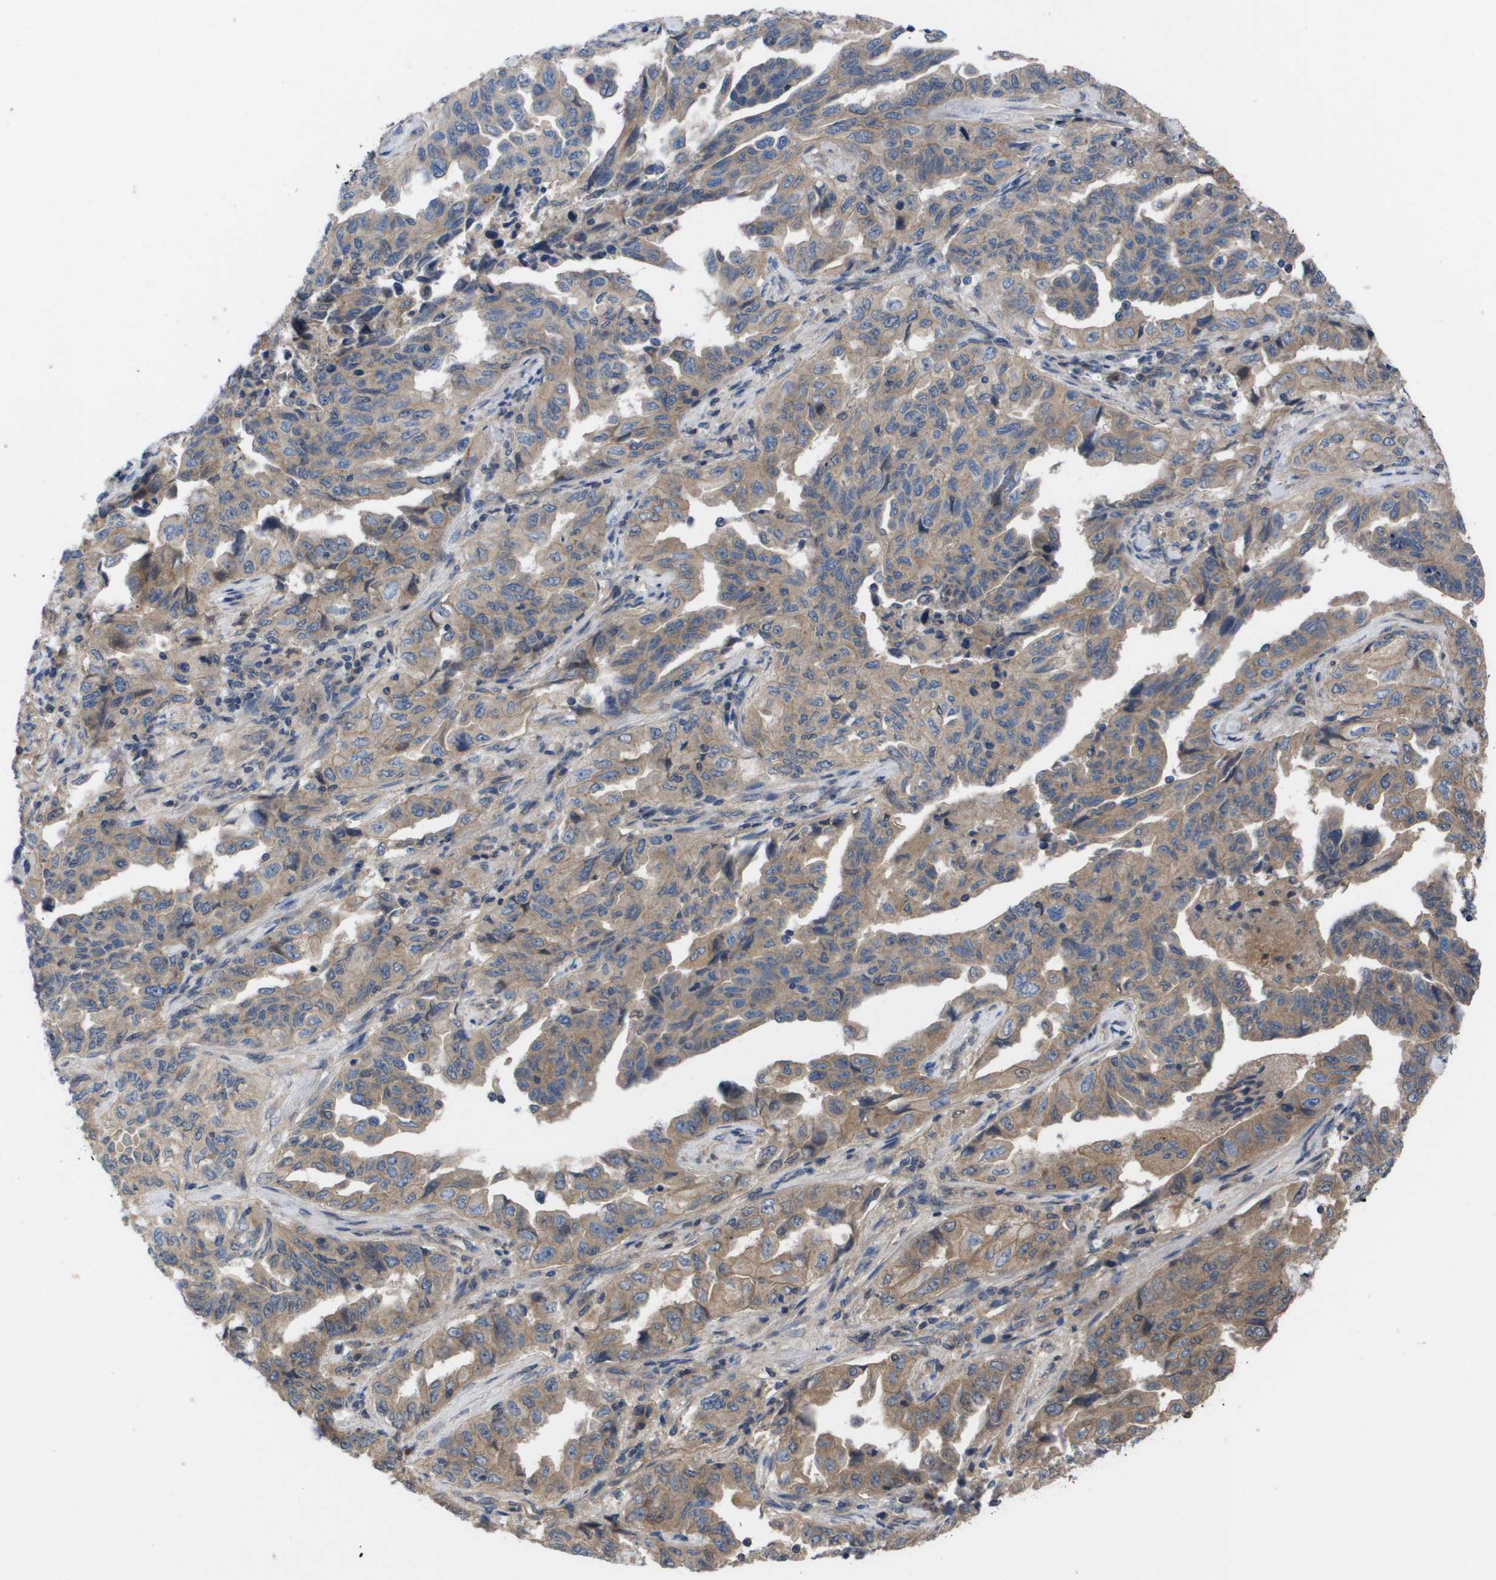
{"staining": {"intensity": "moderate", "quantity": ">75%", "location": "cytoplasmic/membranous"}, "tissue": "lung cancer", "cell_type": "Tumor cells", "image_type": "cancer", "snomed": [{"axis": "morphology", "description": "Adenocarcinoma, NOS"}, {"axis": "topography", "description": "Lung"}], "caption": "Immunohistochemistry (IHC) staining of lung cancer, which demonstrates medium levels of moderate cytoplasmic/membranous expression in about >75% of tumor cells indicating moderate cytoplasmic/membranous protein staining. The staining was performed using DAB (3,3'-diaminobenzidine) (brown) for protein detection and nuclei were counterstained in hematoxylin (blue).", "gene": "SERPINA6", "patient": {"sex": "female", "age": 51}}